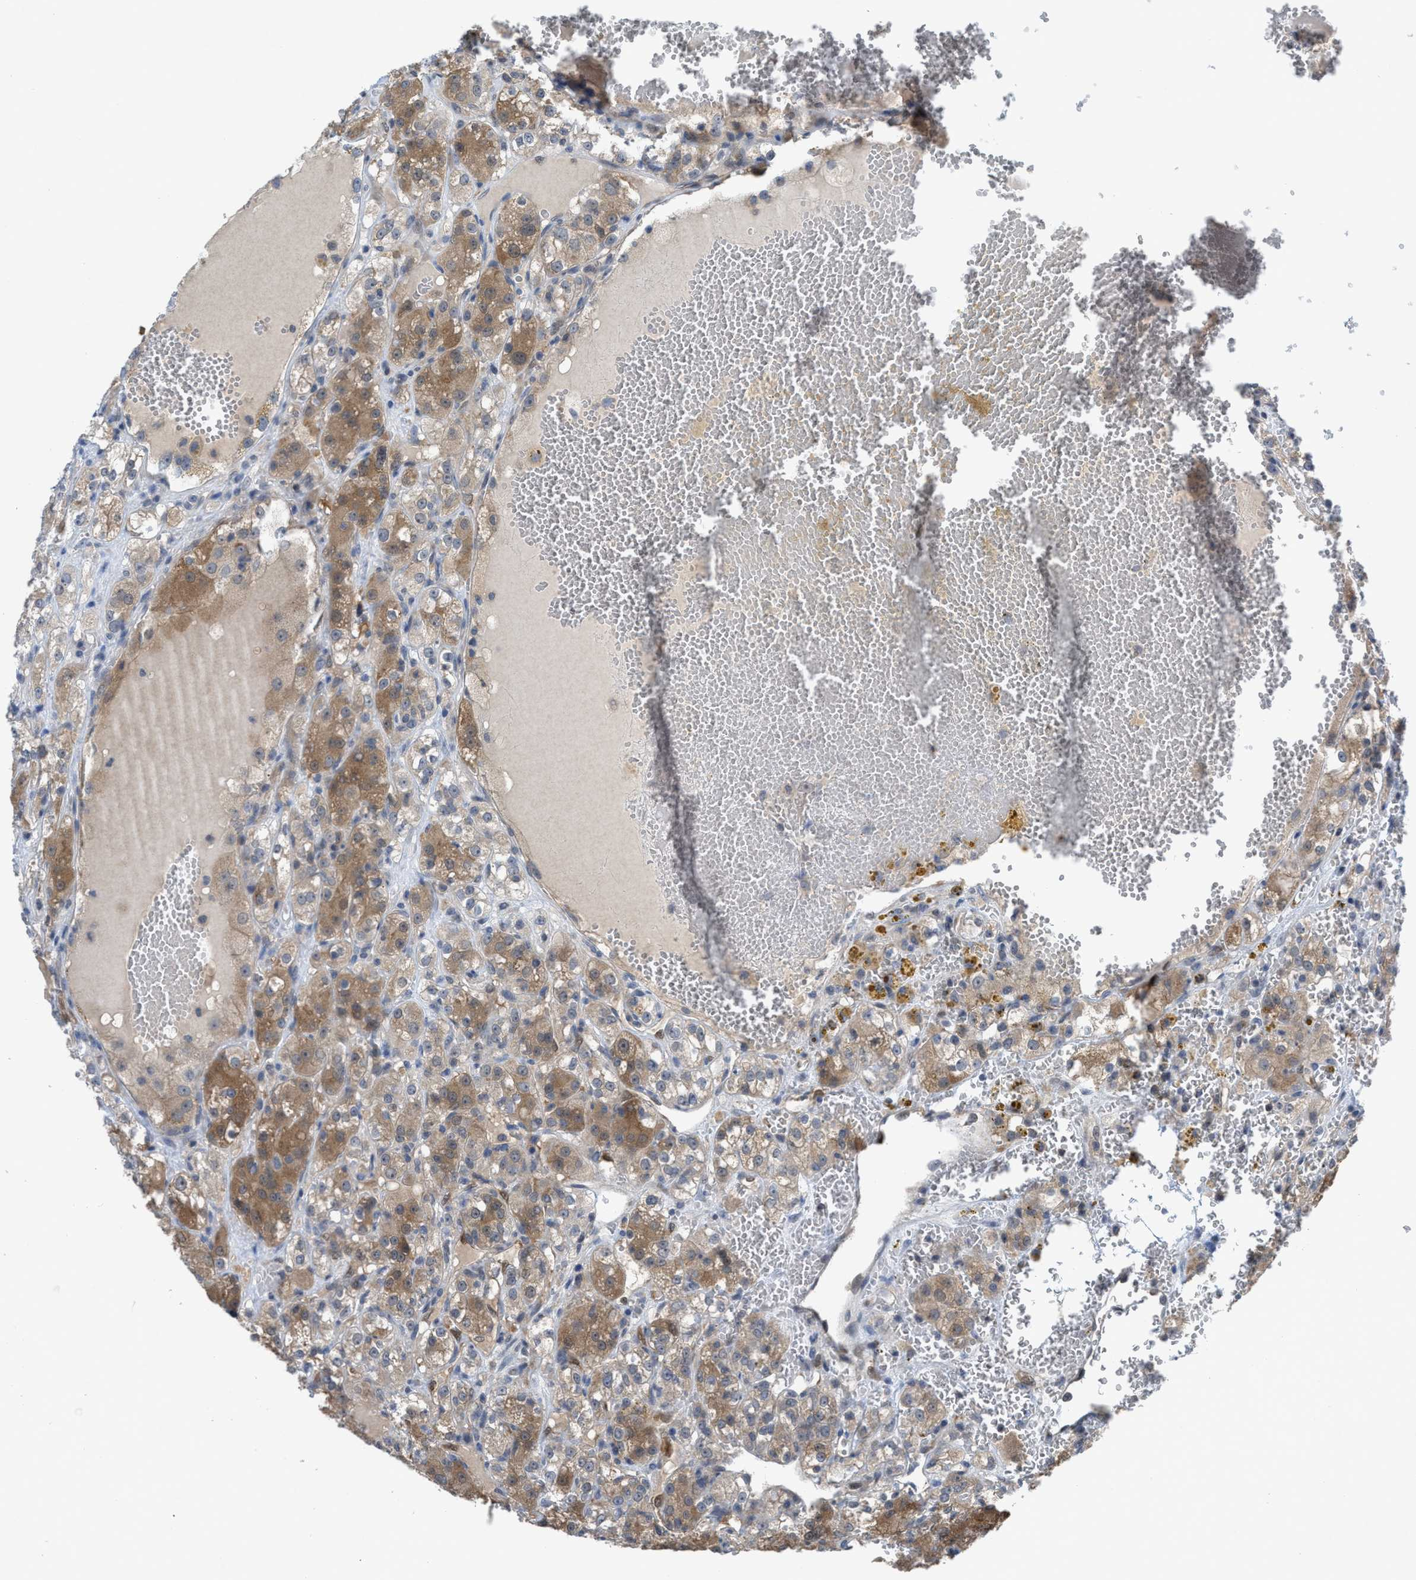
{"staining": {"intensity": "moderate", "quantity": "25%-75%", "location": "cytoplasmic/membranous"}, "tissue": "renal cancer", "cell_type": "Tumor cells", "image_type": "cancer", "snomed": [{"axis": "morphology", "description": "Normal tissue, NOS"}, {"axis": "morphology", "description": "Adenocarcinoma, NOS"}, {"axis": "topography", "description": "Kidney"}], "caption": "Protein expression analysis of adenocarcinoma (renal) displays moderate cytoplasmic/membranous staining in about 25%-75% of tumor cells. (DAB IHC, brown staining for protein, blue staining for nuclei).", "gene": "LDAF1", "patient": {"sex": "male", "age": 61}}